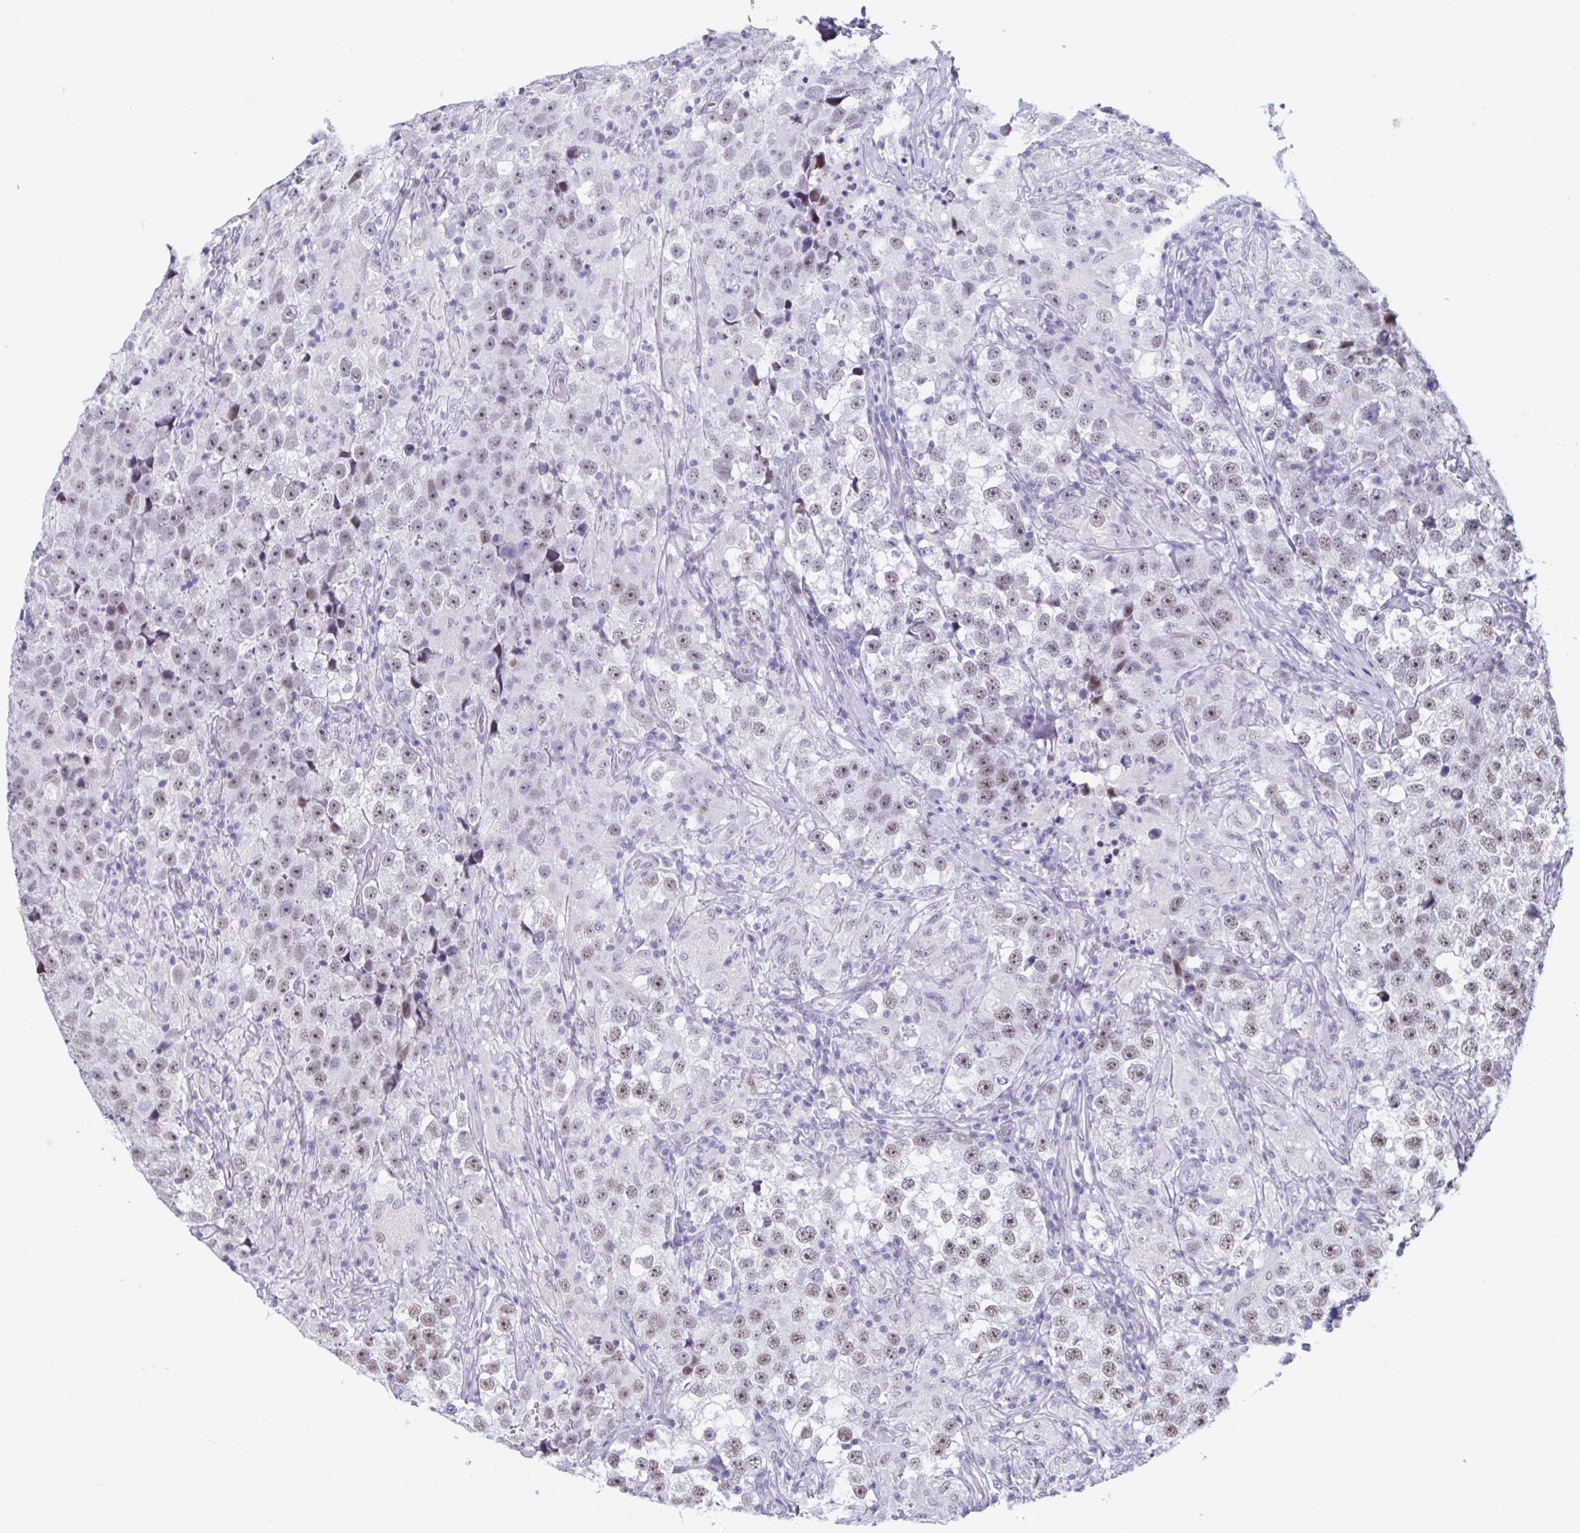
{"staining": {"intensity": "weak", "quantity": "25%-75%", "location": "nuclear"}, "tissue": "testis cancer", "cell_type": "Tumor cells", "image_type": "cancer", "snomed": [{"axis": "morphology", "description": "Seminoma, NOS"}, {"axis": "topography", "description": "Testis"}], "caption": "Immunohistochemical staining of human testis cancer (seminoma) reveals weak nuclear protein expression in approximately 25%-75% of tumor cells. The protein of interest is shown in brown color, while the nuclei are stained blue.", "gene": "HSD17B6", "patient": {"sex": "male", "age": 46}}